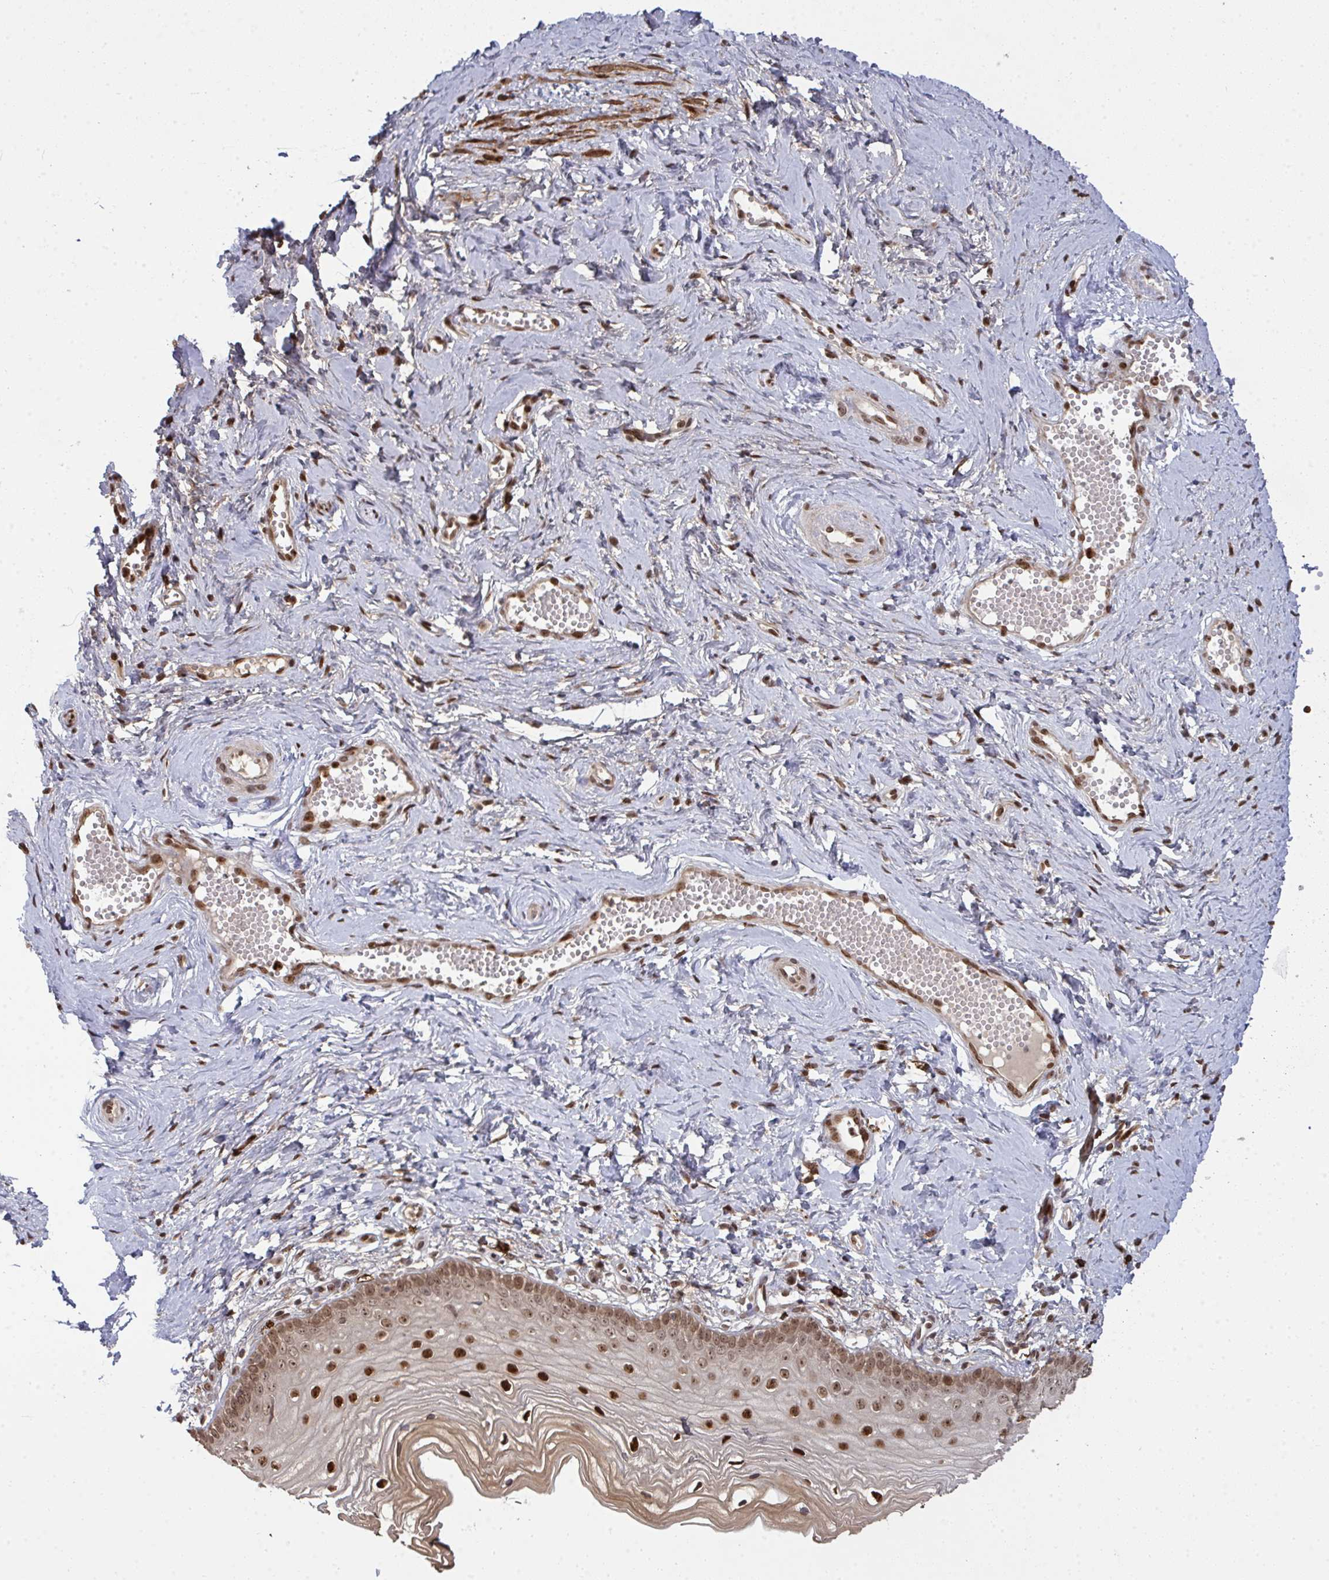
{"staining": {"intensity": "strong", "quantity": ">75%", "location": "cytoplasmic/membranous,nuclear"}, "tissue": "vagina", "cell_type": "Squamous epithelial cells", "image_type": "normal", "snomed": [{"axis": "morphology", "description": "Normal tissue, NOS"}, {"axis": "topography", "description": "Vagina"}], "caption": "This image demonstrates immunohistochemistry (IHC) staining of normal vagina, with high strong cytoplasmic/membranous,nuclear staining in approximately >75% of squamous epithelial cells.", "gene": "UXT", "patient": {"sex": "female", "age": 38}}